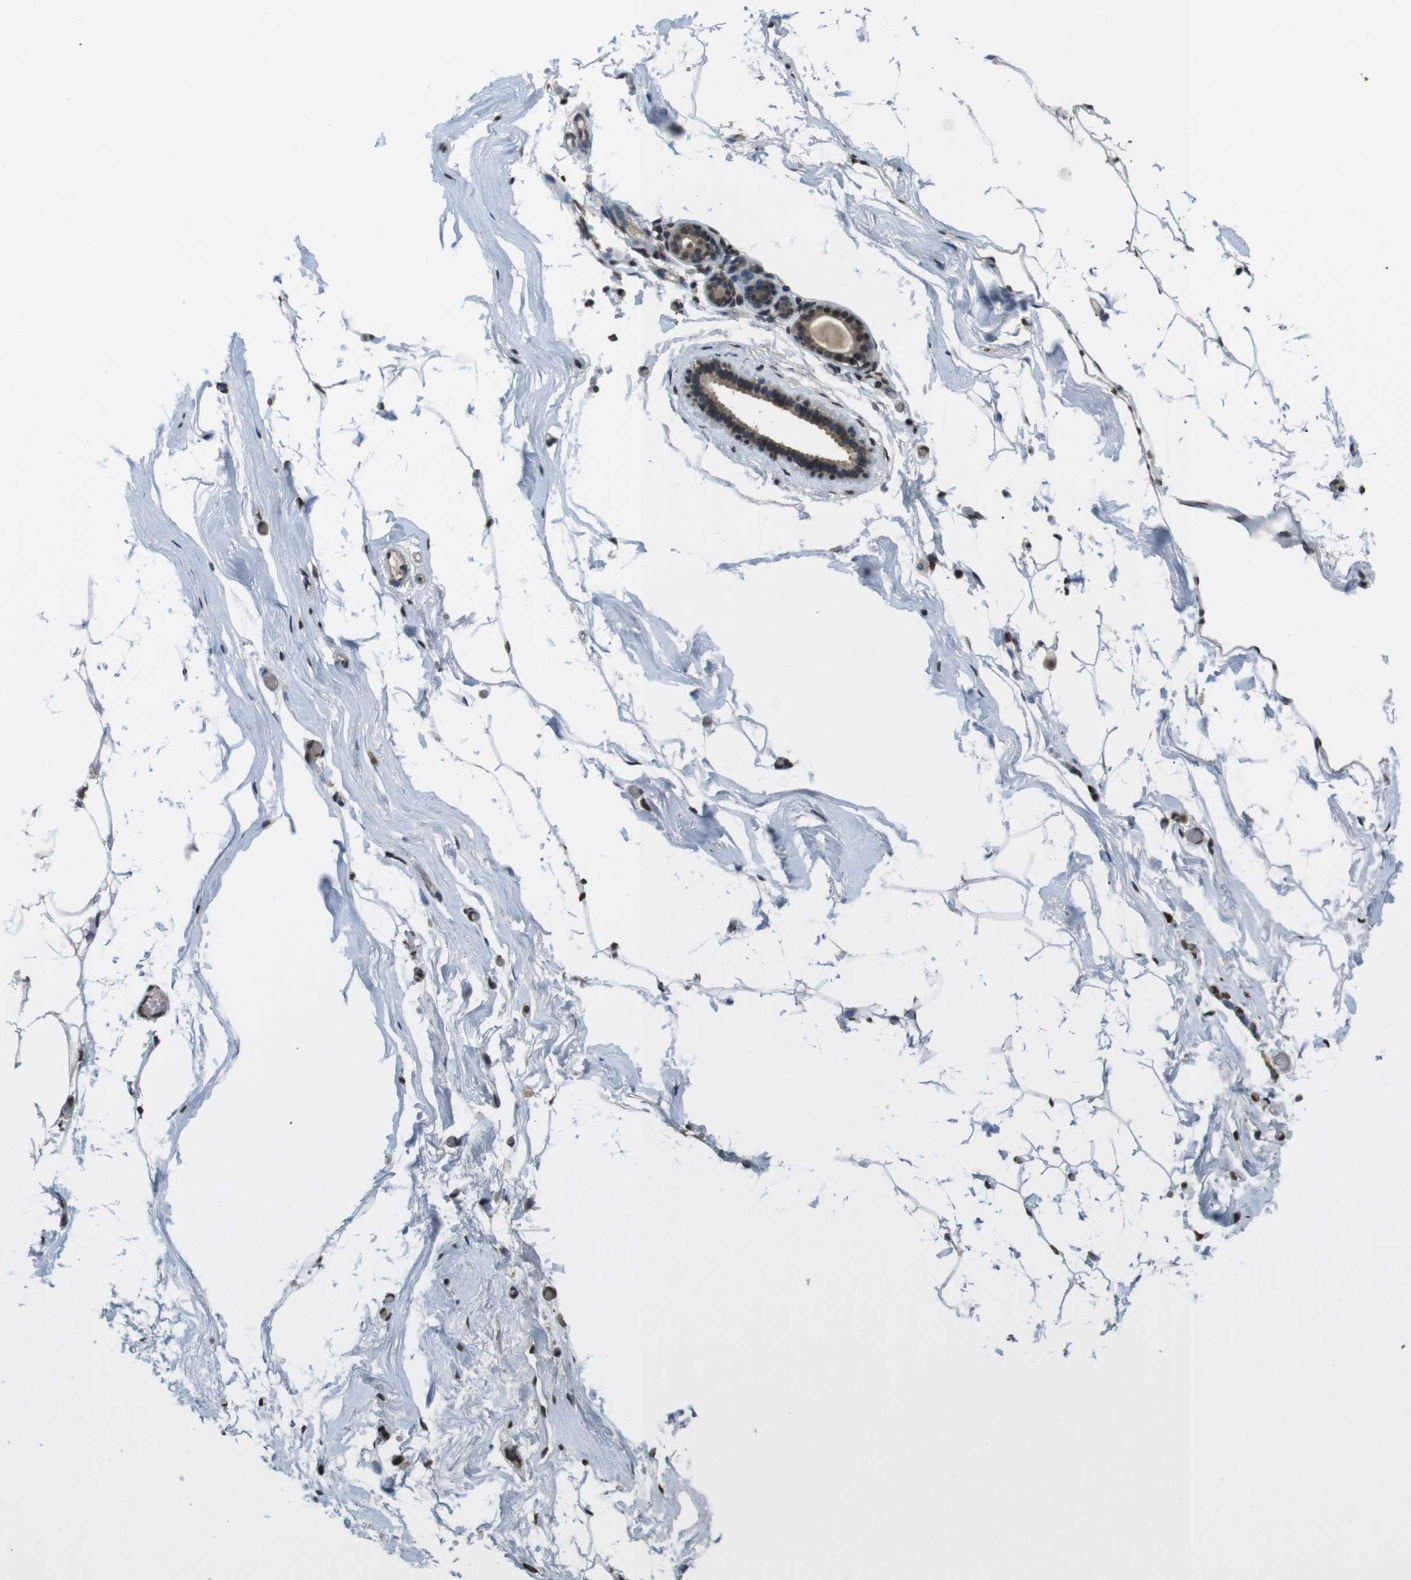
{"staining": {"intensity": "moderate", "quantity": ">75%", "location": "nuclear"}, "tissue": "adipose tissue", "cell_type": "Adipocytes", "image_type": "normal", "snomed": [{"axis": "morphology", "description": "Normal tissue, NOS"}, {"axis": "topography", "description": "Breast"}, {"axis": "topography", "description": "Soft tissue"}], "caption": "Protein staining shows moderate nuclear positivity in approximately >75% of adipocytes in normal adipose tissue.", "gene": "MAF", "patient": {"sex": "female", "age": 75}}